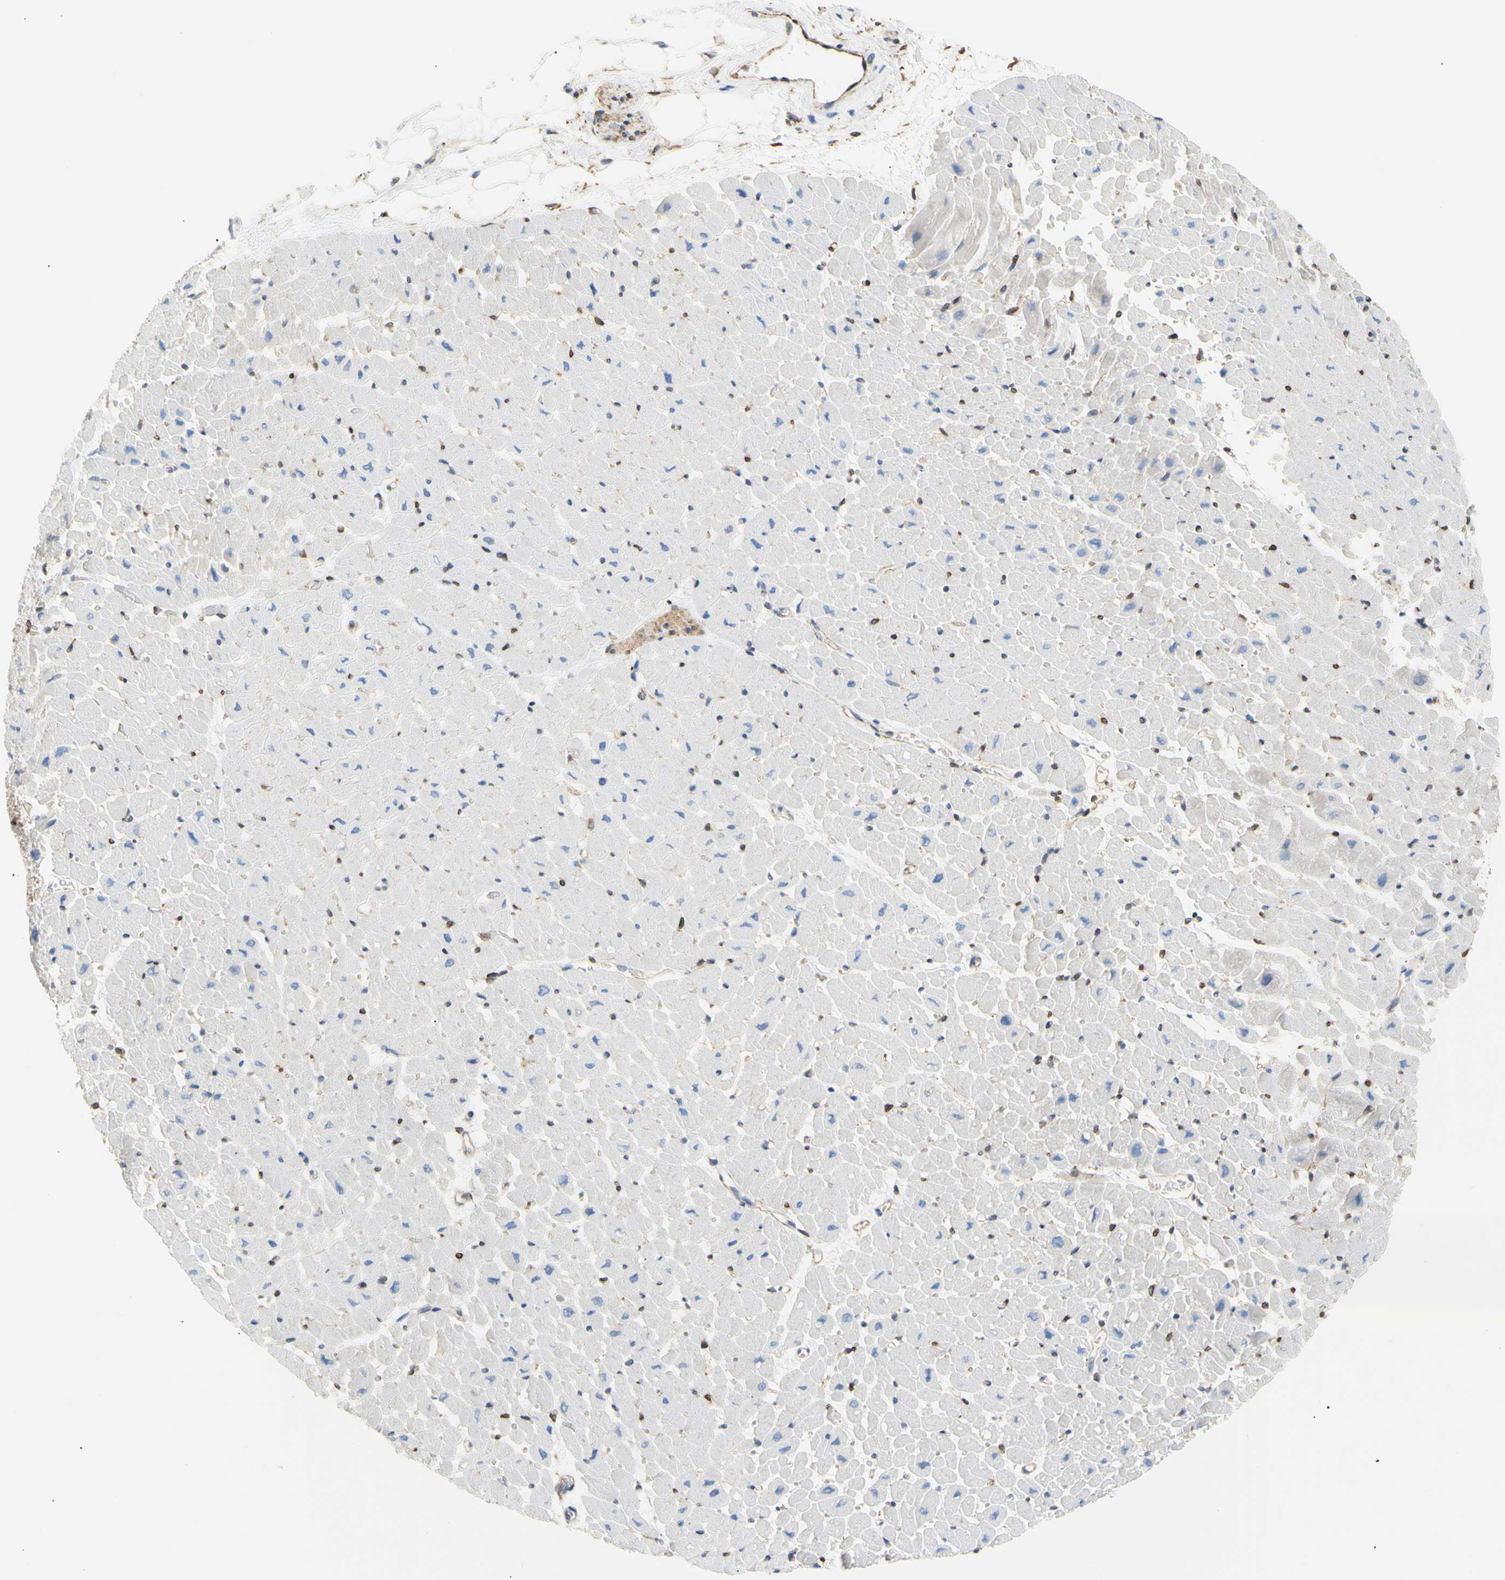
{"staining": {"intensity": "negative", "quantity": "none", "location": "none"}, "tissue": "heart muscle", "cell_type": "Cardiomyocytes", "image_type": "normal", "snomed": [{"axis": "morphology", "description": "Normal tissue, NOS"}, {"axis": "topography", "description": "Heart"}], "caption": "Heart muscle stained for a protein using IHC exhibits no expression cardiomyocytes.", "gene": "ERLIN1", "patient": {"sex": "male", "age": 45}}